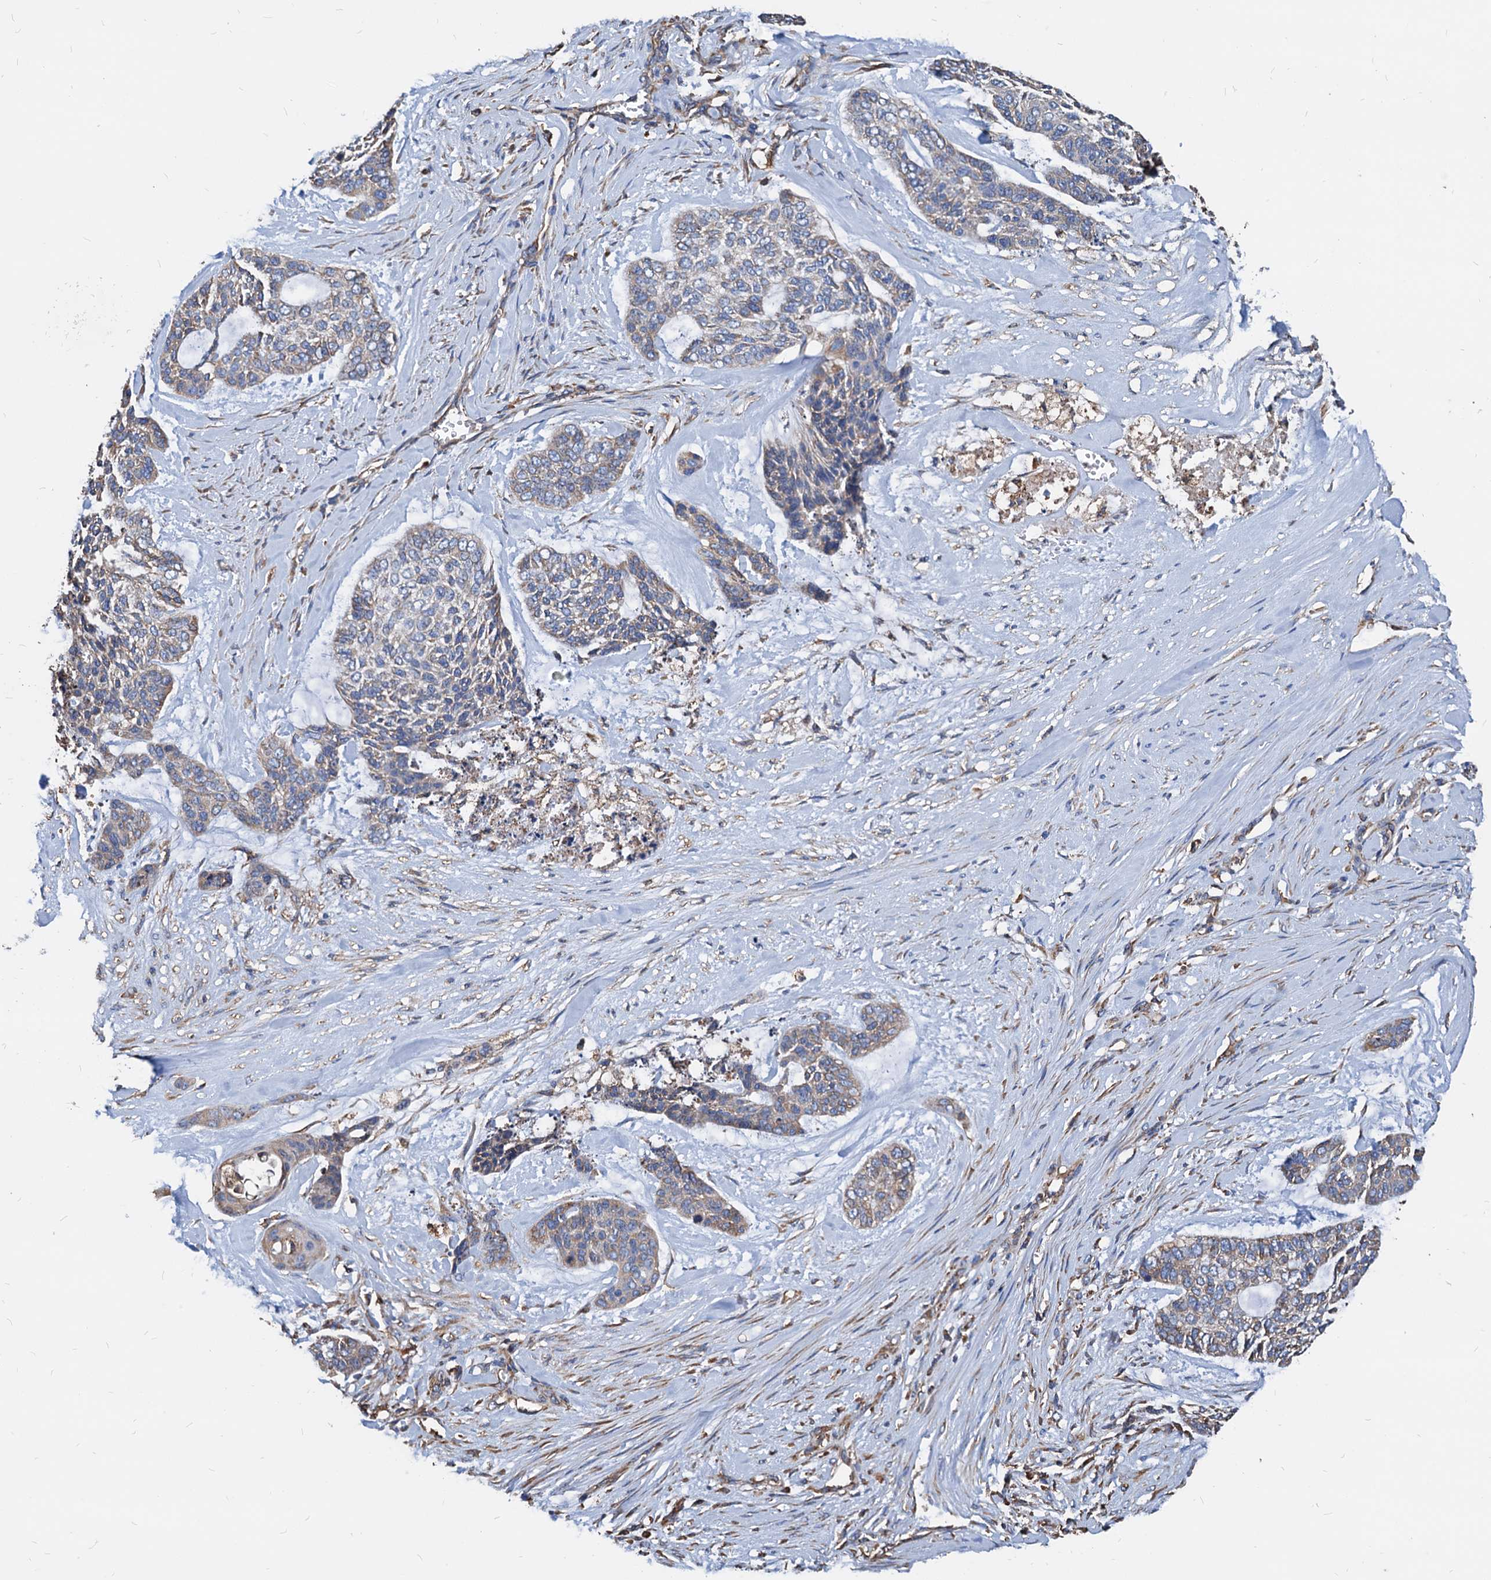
{"staining": {"intensity": "weak", "quantity": "<25%", "location": "cytoplasmic/membranous"}, "tissue": "skin cancer", "cell_type": "Tumor cells", "image_type": "cancer", "snomed": [{"axis": "morphology", "description": "Basal cell carcinoma"}, {"axis": "topography", "description": "Skin"}], "caption": "Human skin basal cell carcinoma stained for a protein using IHC shows no positivity in tumor cells.", "gene": "HSPA5", "patient": {"sex": "female", "age": 64}}